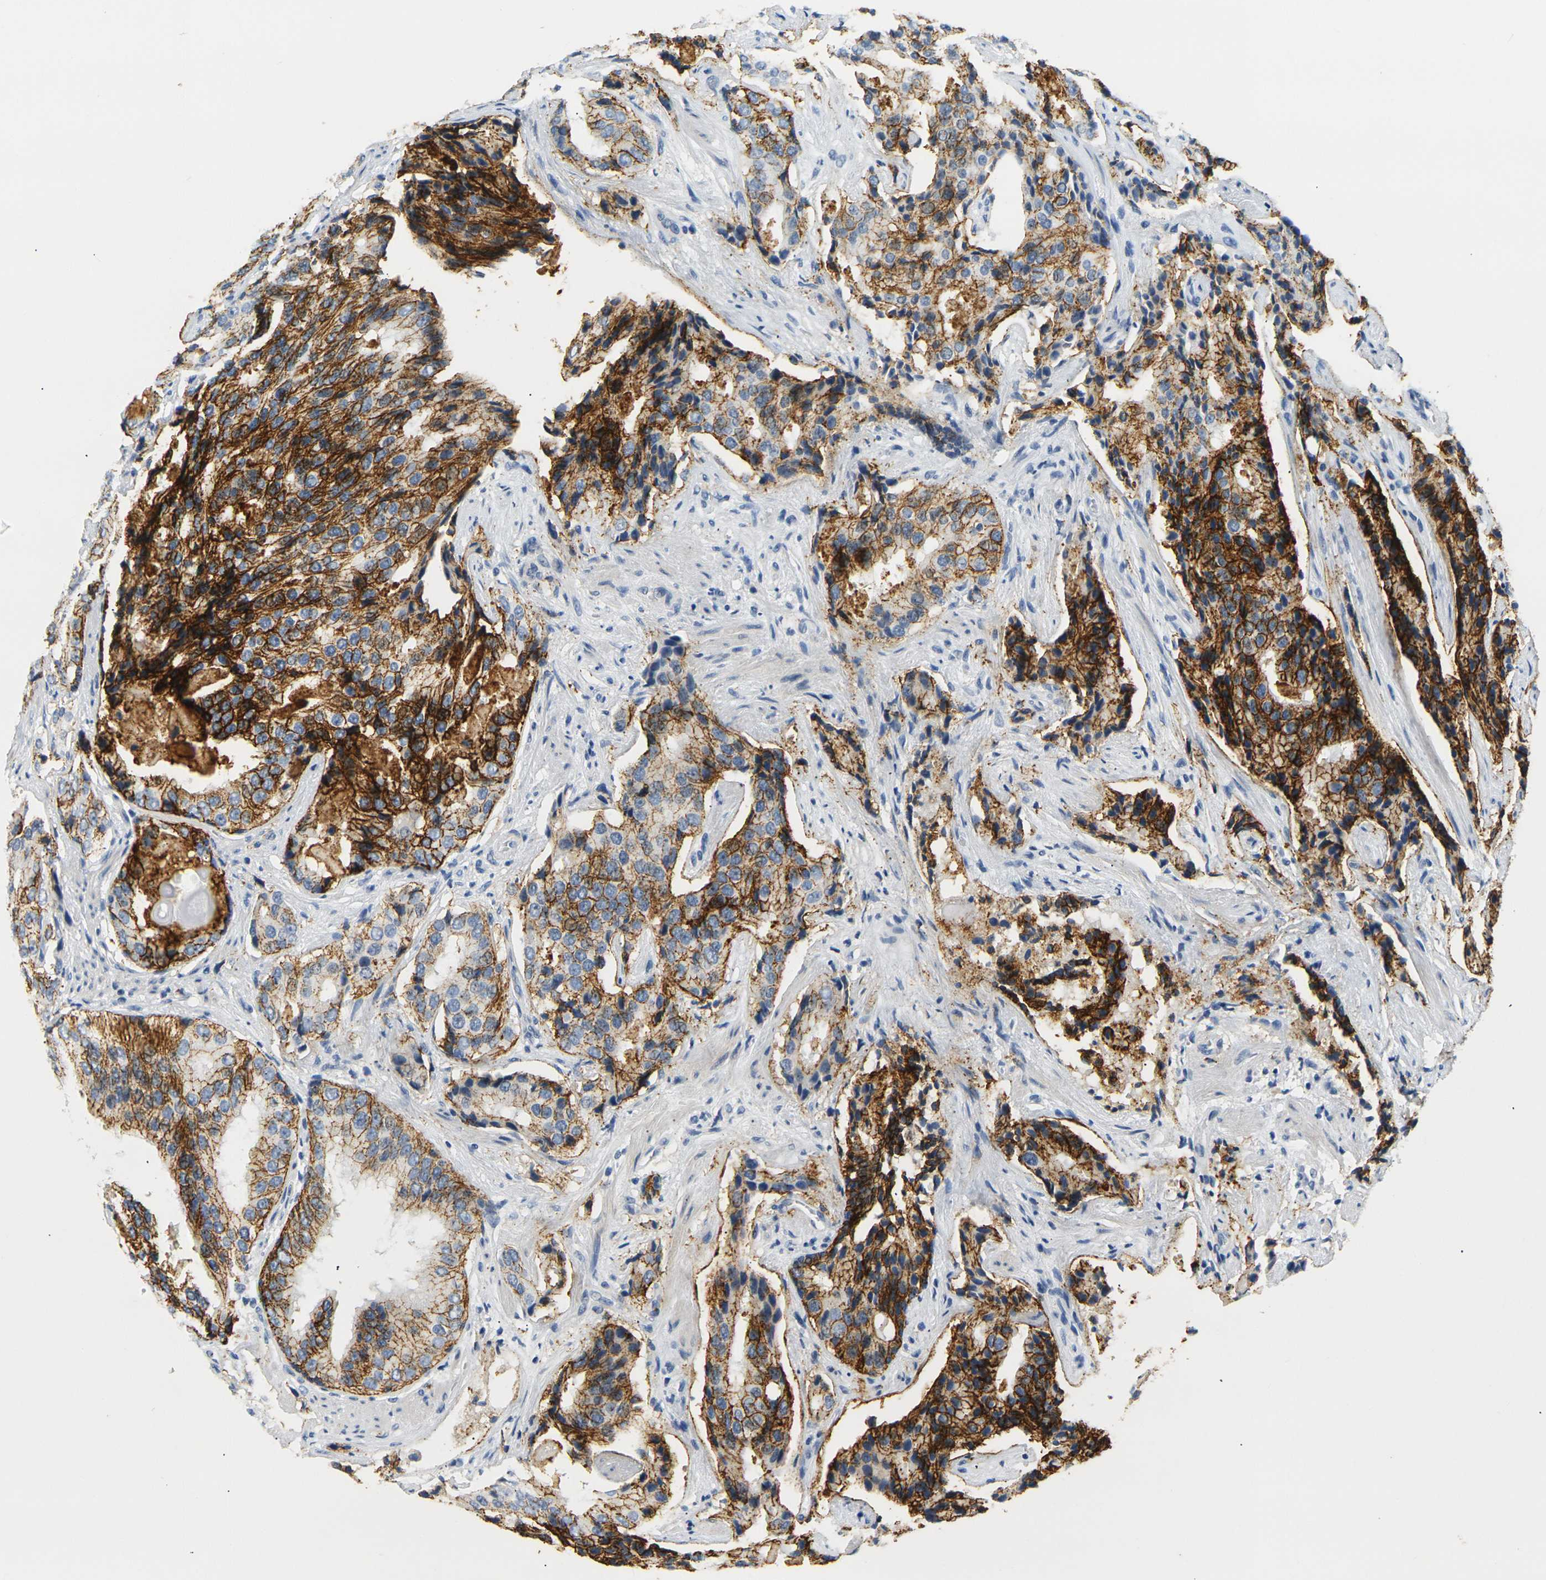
{"staining": {"intensity": "strong", "quantity": ">75%", "location": "cytoplasmic/membranous"}, "tissue": "prostate cancer", "cell_type": "Tumor cells", "image_type": "cancer", "snomed": [{"axis": "morphology", "description": "Adenocarcinoma, High grade"}, {"axis": "topography", "description": "Prostate"}], "caption": "Strong cytoplasmic/membranous protein positivity is identified in about >75% of tumor cells in prostate cancer (adenocarcinoma (high-grade)).", "gene": "CLDN7", "patient": {"sex": "male", "age": 58}}